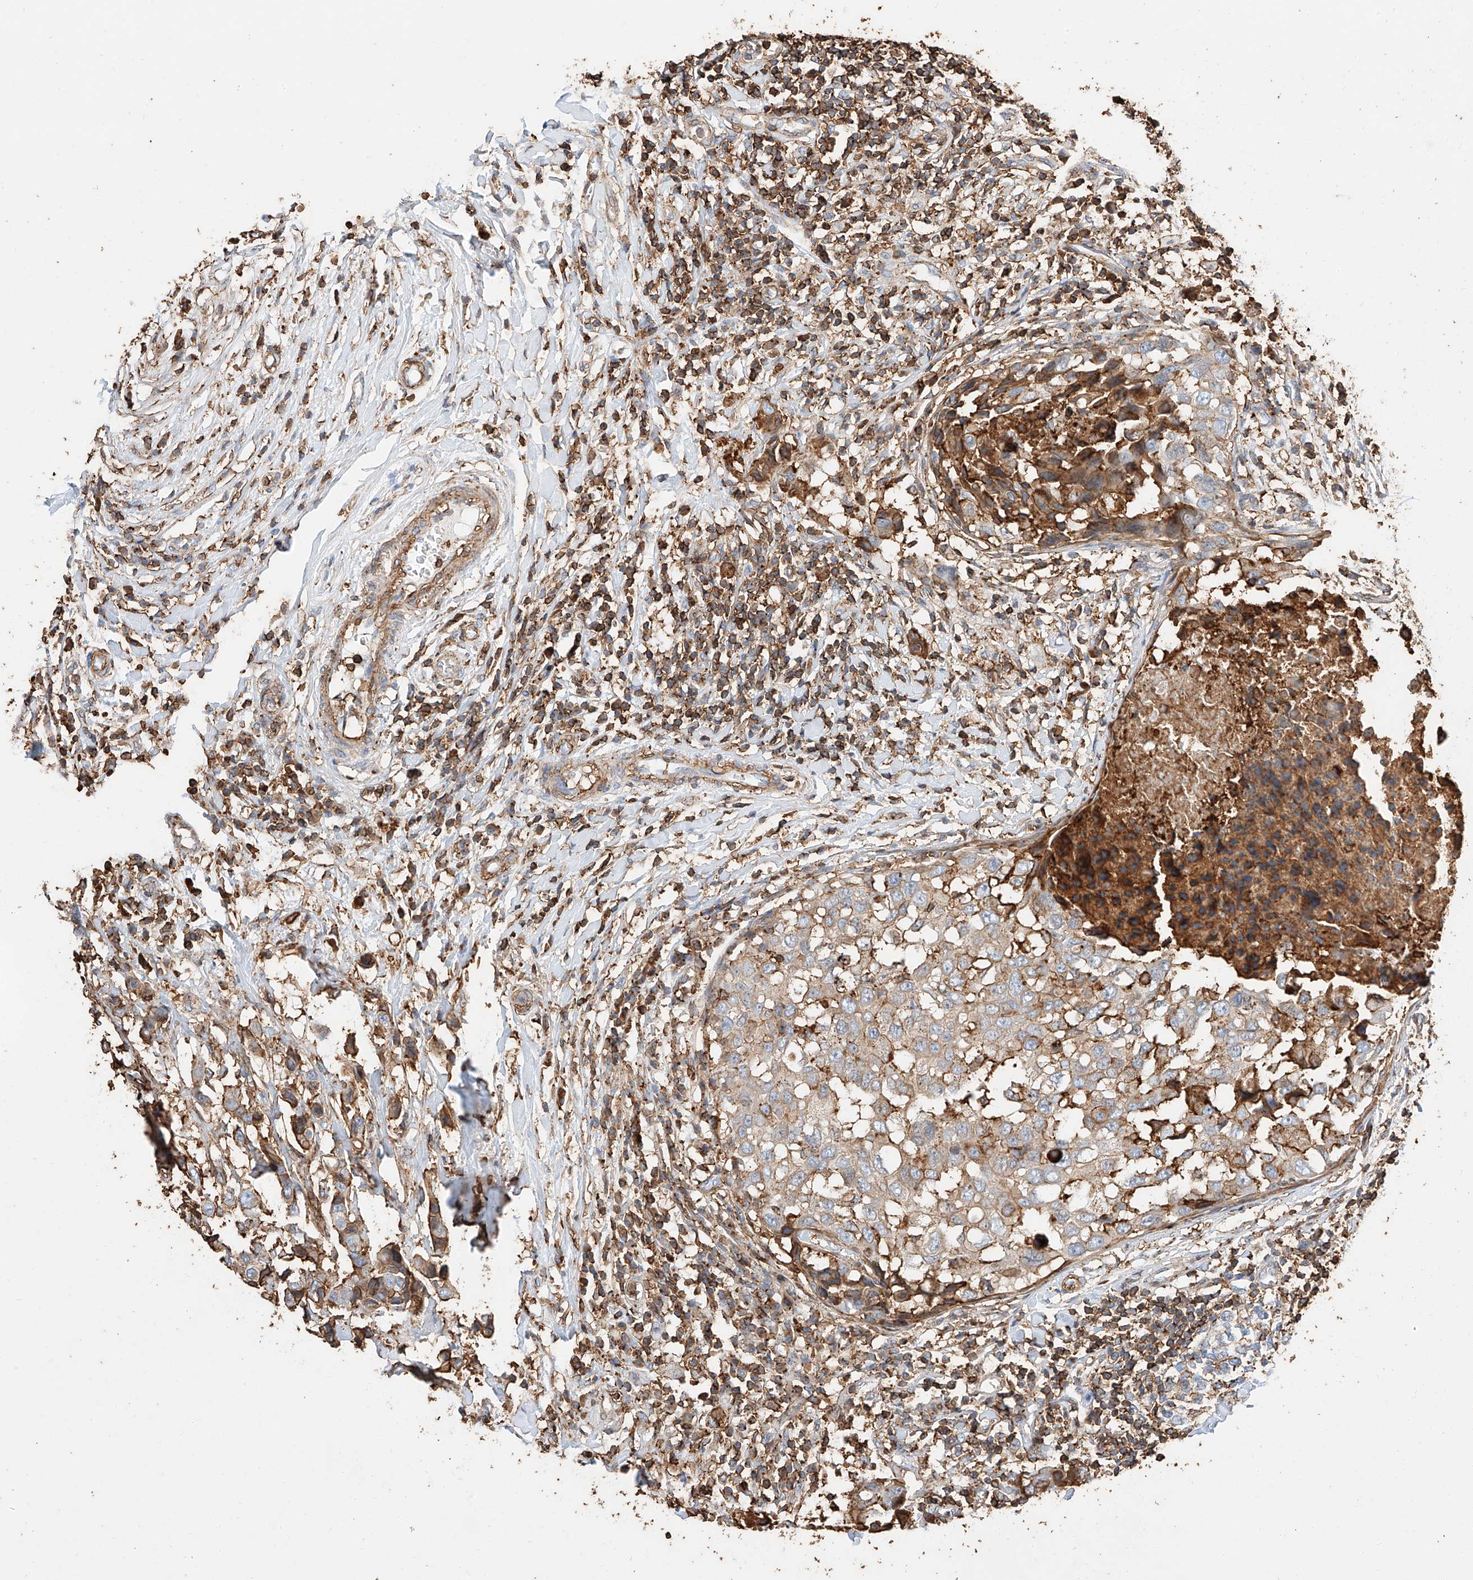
{"staining": {"intensity": "moderate", "quantity": "<25%", "location": "cytoplasmic/membranous"}, "tissue": "breast cancer", "cell_type": "Tumor cells", "image_type": "cancer", "snomed": [{"axis": "morphology", "description": "Duct carcinoma"}, {"axis": "topography", "description": "Breast"}], "caption": "Invasive ductal carcinoma (breast) tissue exhibits moderate cytoplasmic/membranous positivity in about <25% of tumor cells, visualized by immunohistochemistry.", "gene": "WFS1", "patient": {"sex": "female", "age": 27}}